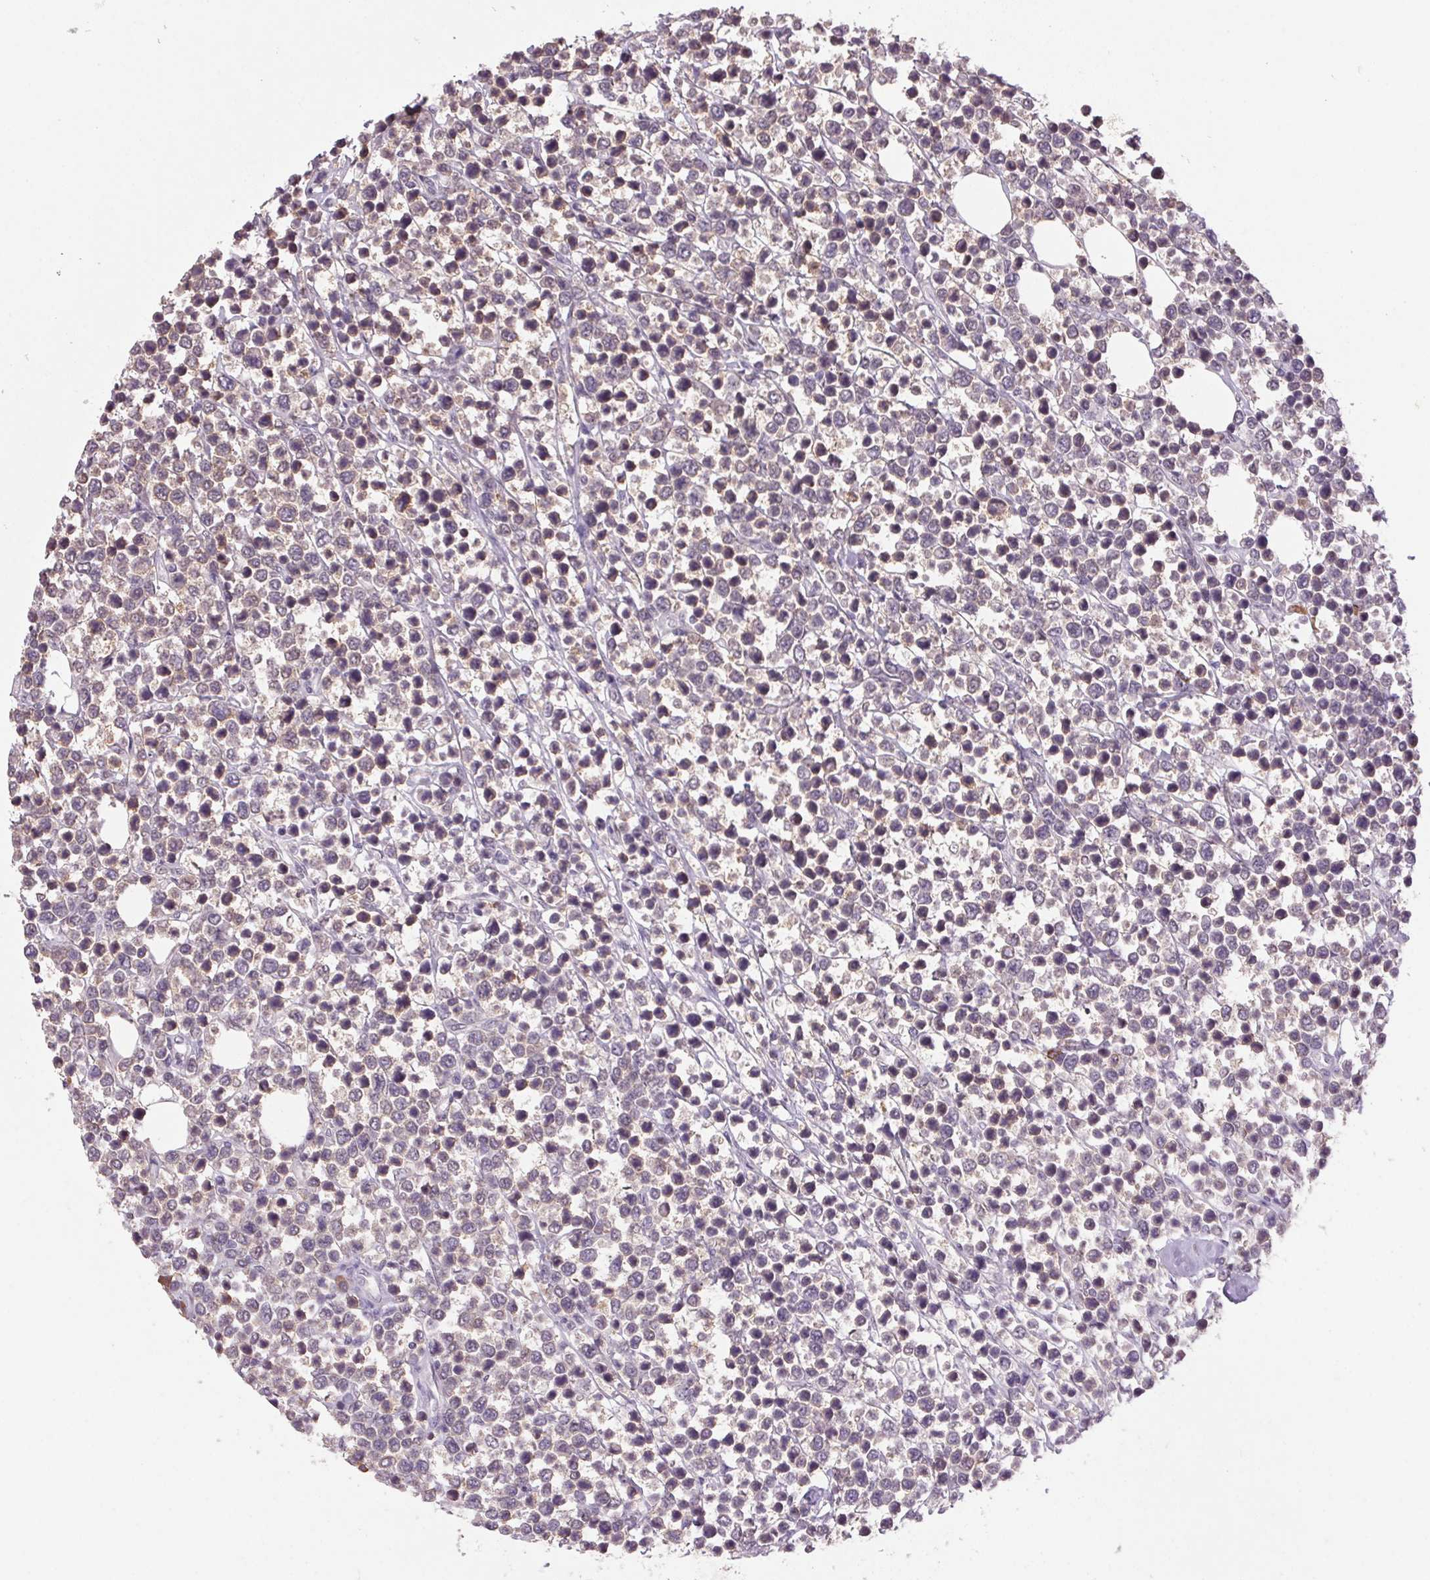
{"staining": {"intensity": "negative", "quantity": "none", "location": "none"}, "tissue": "lymphoma", "cell_type": "Tumor cells", "image_type": "cancer", "snomed": [{"axis": "morphology", "description": "Malignant lymphoma, non-Hodgkin's type, High grade"}, {"axis": "topography", "description": "Soft tissue"}], "caption": "IHC photomicrograph of human lymphoma stained for a protein (brown), which demonstrates no staining in tumor cells.", "gene": "ZBTB4", "patient": {"sex": "female", "age": 56}}